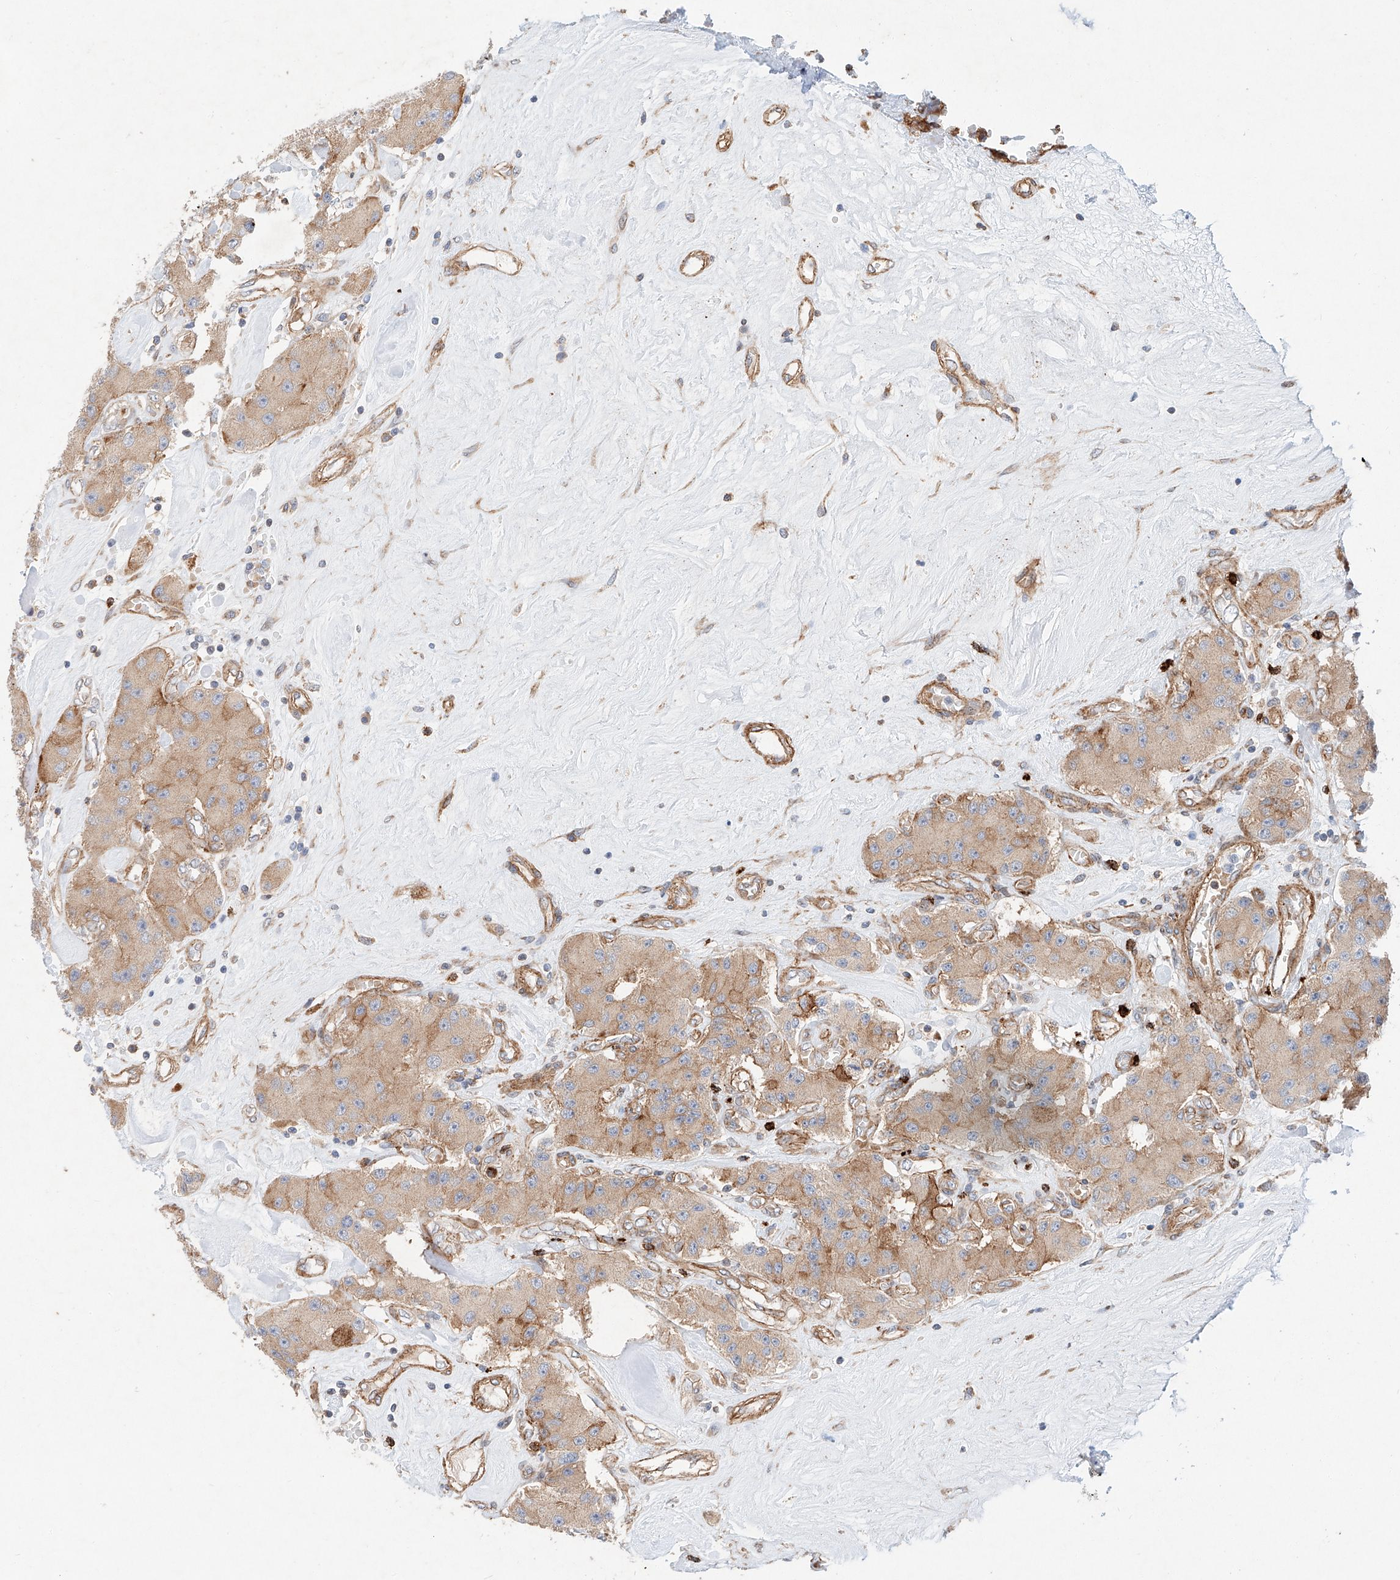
{"staining": {"intensity": "weak", "quantity": "25%-75%", "location": "cytoplasmic/membranous"}, "tissue": "carcinoid", "cell_type": "Tumor cells", "image_type": "cancer", "snomed": [{"axis": "morphology", "description": "Carcinoid, malignant, NOS"}, {"axis": "topography", "description": "Pancreas"}], "caption": "Carcinoid (malignant) stained with a brown dye reveals weak cytoplasmic/membranous positive staining in approximately 25%-75% of tumor cells.", "gene": "MINDY4", "patient": {"sex": "male", "age": 41}}